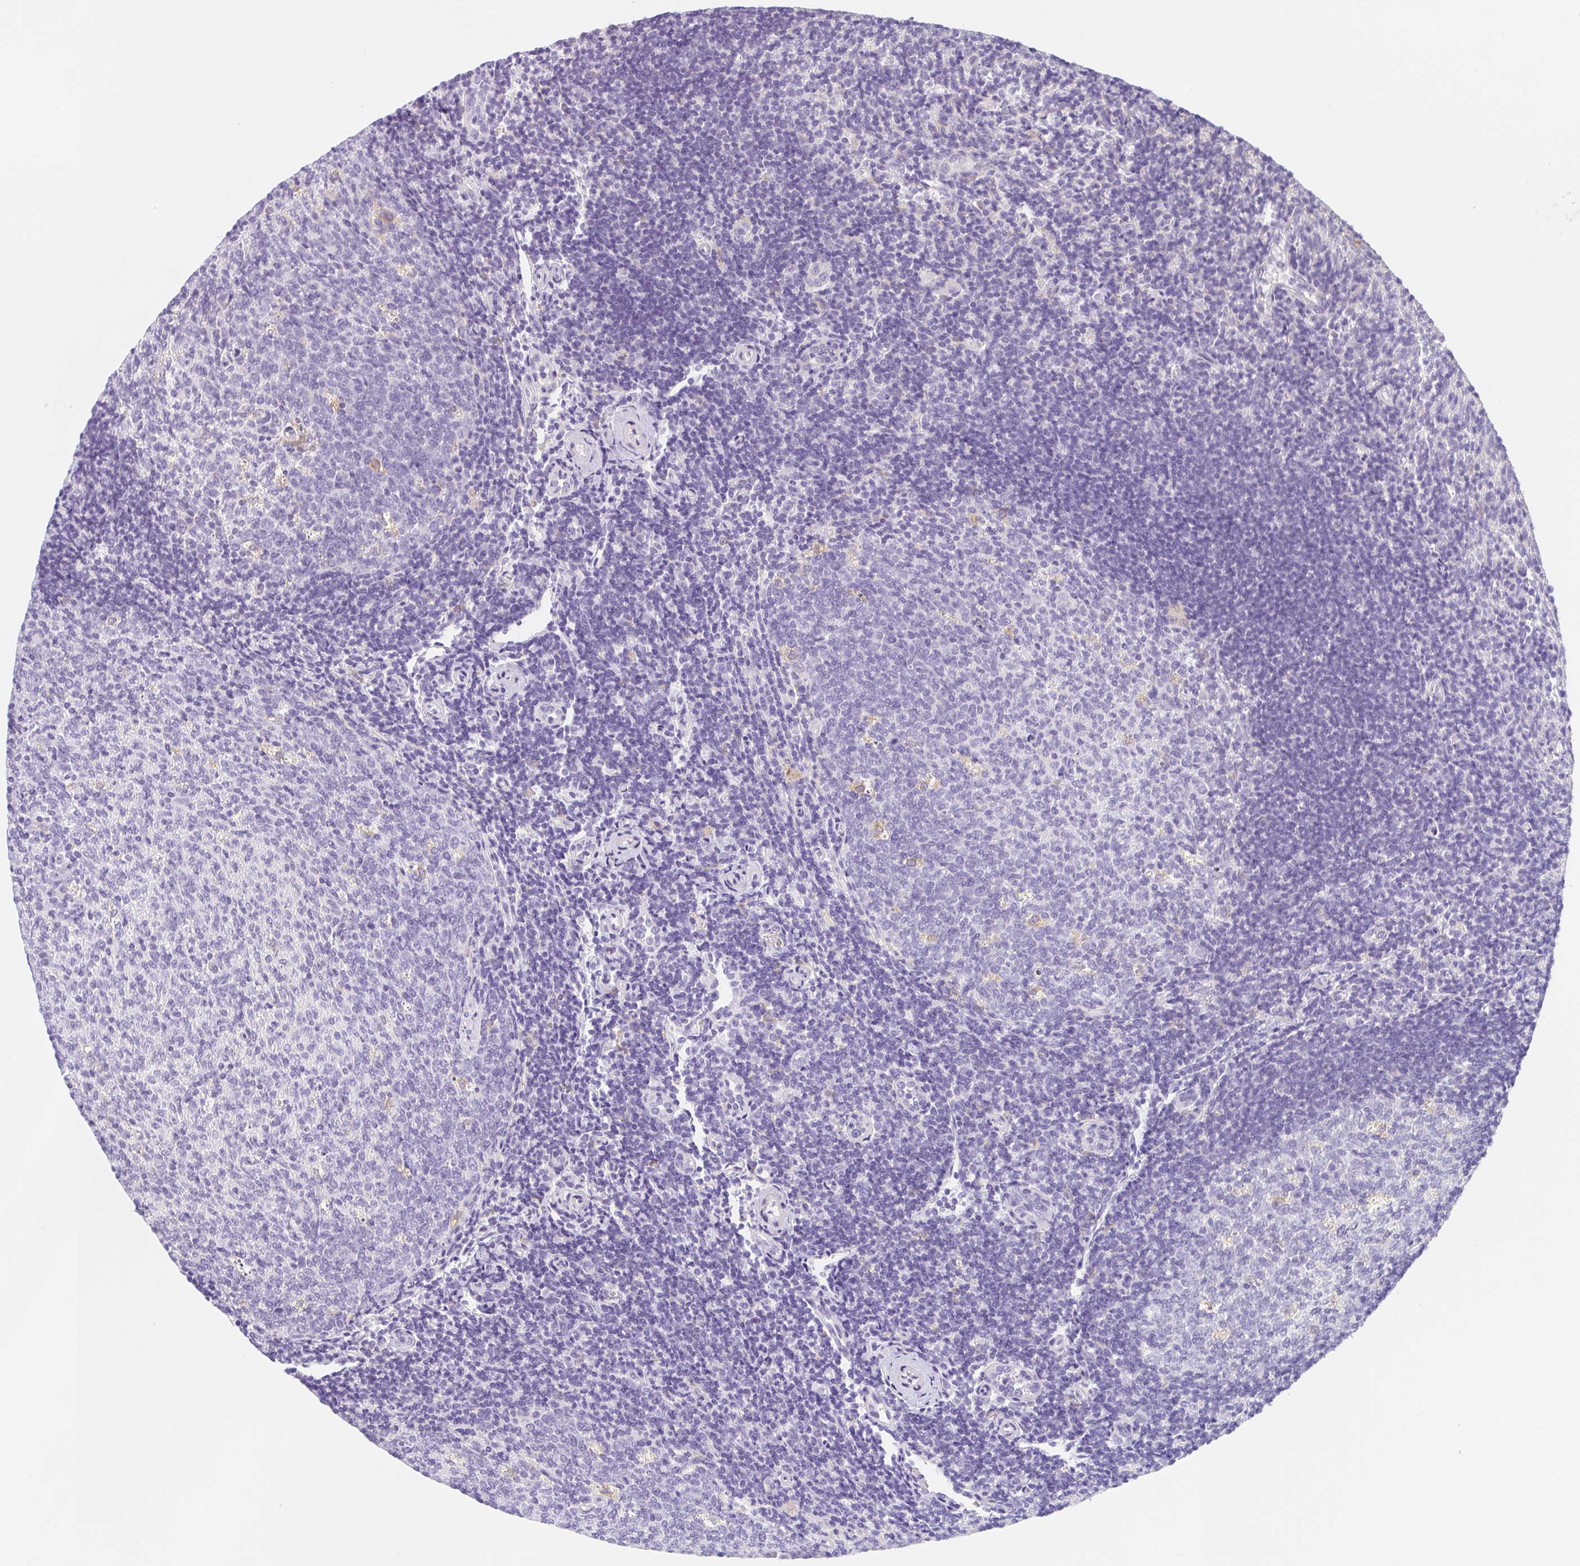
{"staining": {"intensity": "moderate", "quantity": "<25%", "location": "cytoplasmic/membranous"}, "tissue": "tonsil", "cell_type": "Germinal center cells", "image_type": "normal", "snomed": [{"axis": "morphology", "description": "Normal tissue, NOS"}, {"axis": "topography", "description": "Tonsil"}], "caption": "Immunohistochemical staining of benign human tonsil demonstrates <25% levels of moderate cytoplasmic/membranous protein positivity in about <25% of germinal center cells. (DAB (3,3'-diaminobenzidine) IHC, brown staining for protein, blue staining for nuclei).", "gene": "TMEM86A", "patient": {"sex": "female", "age": 10}}